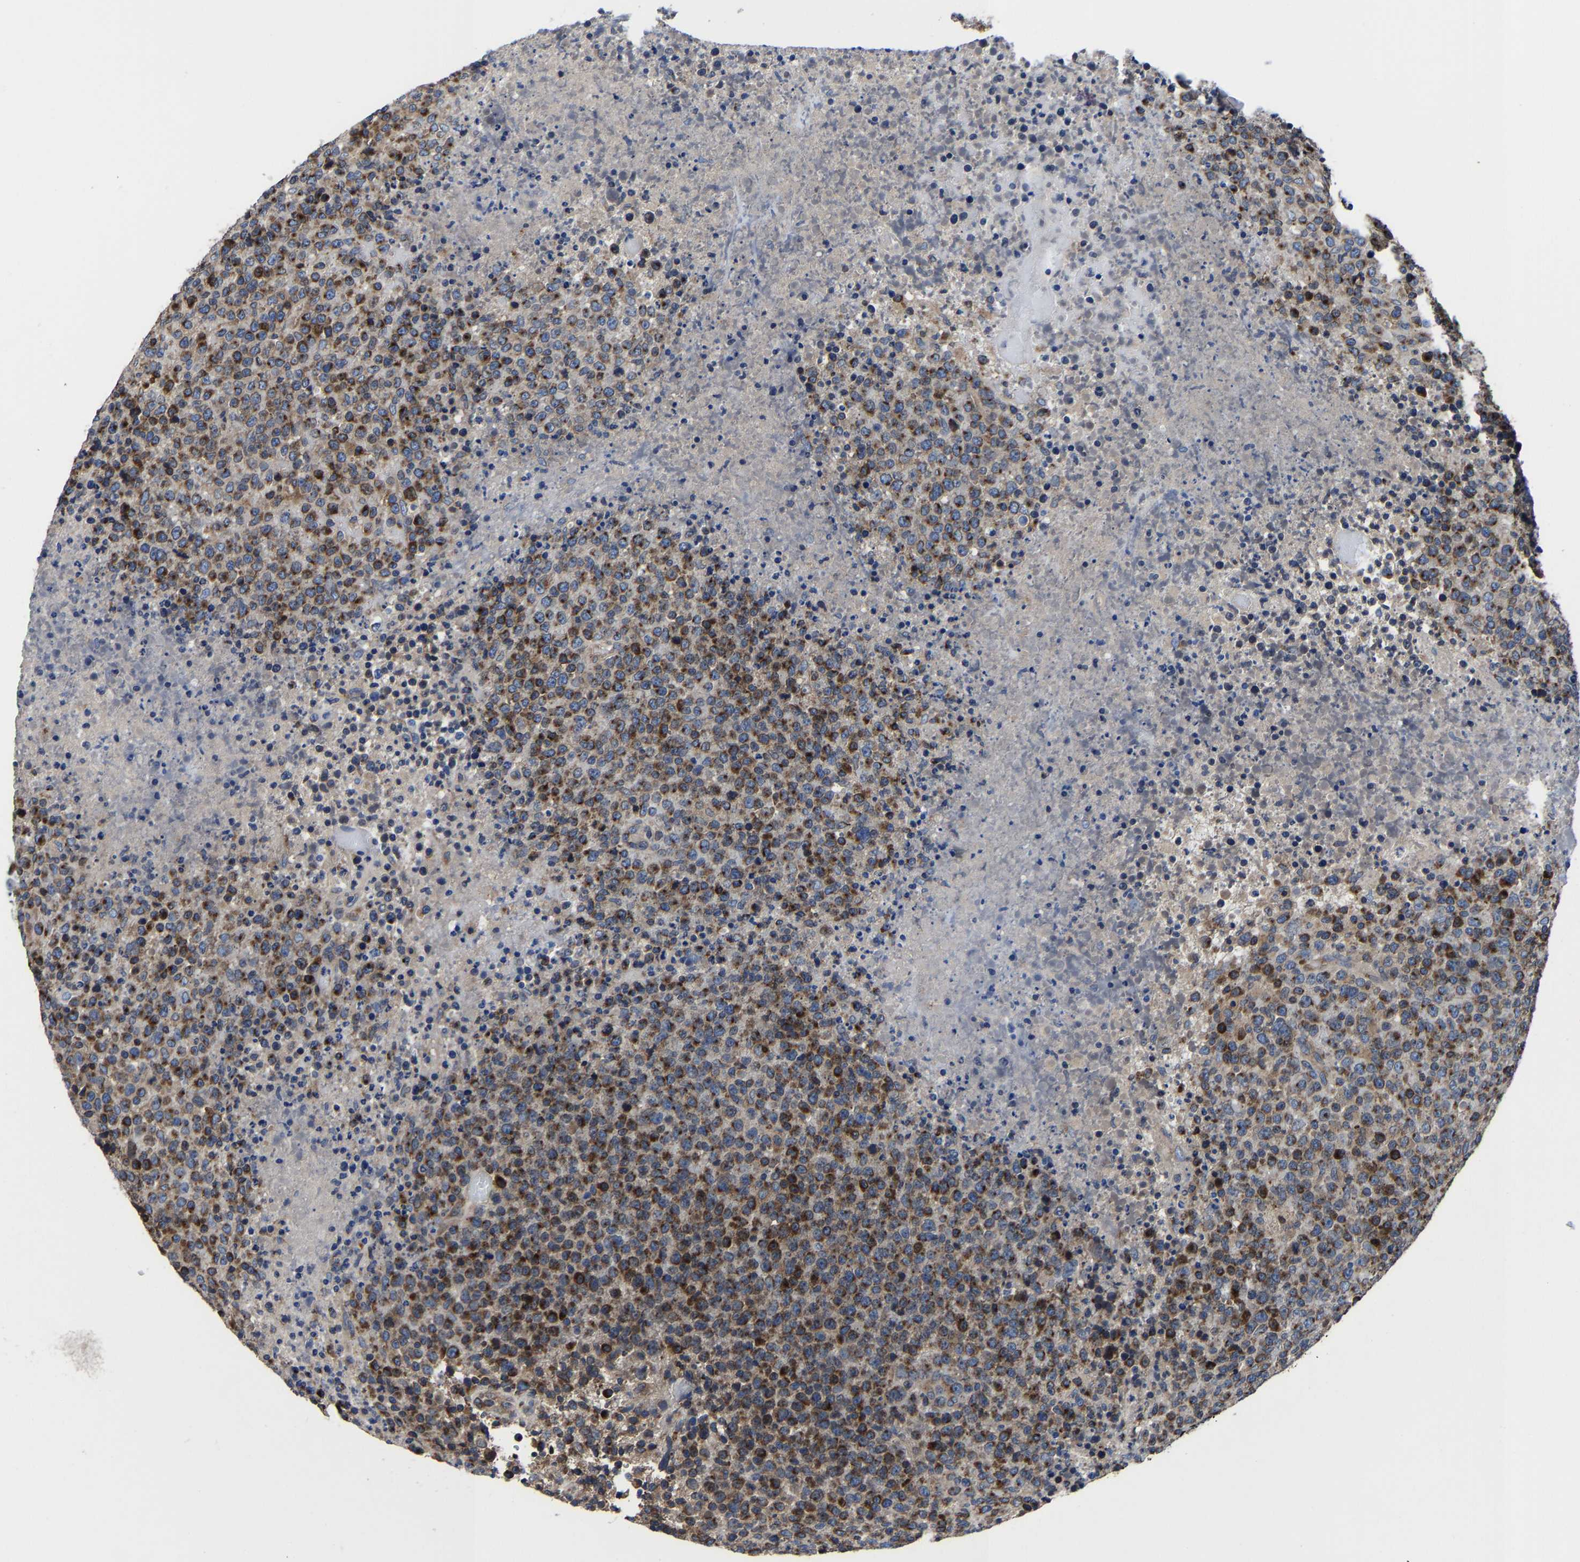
{"staining": {"intensity": "strong", "quantity": "25%-75%", "location": "cytoplasmic/membranous"}, "tissue": "lymphoma", "cell_type": "Tumor cells", "image_type": "cancer", "snomed": [{"axis": "morphology", "description": "Malignant lymphoma, non-Hodgkin's type, High grade"}, {"axis": "topography", "description": "Lymph node"}], "caption": "An immunohistochemistry histopathology image of neoplastic tissue is shown. Protein staining in brown labels strong cytoplasmic/membranous positivity in lymphoma within tumor cells.", "gene": "EBAG9", "patient": {"sex": "male", "age": 13}}